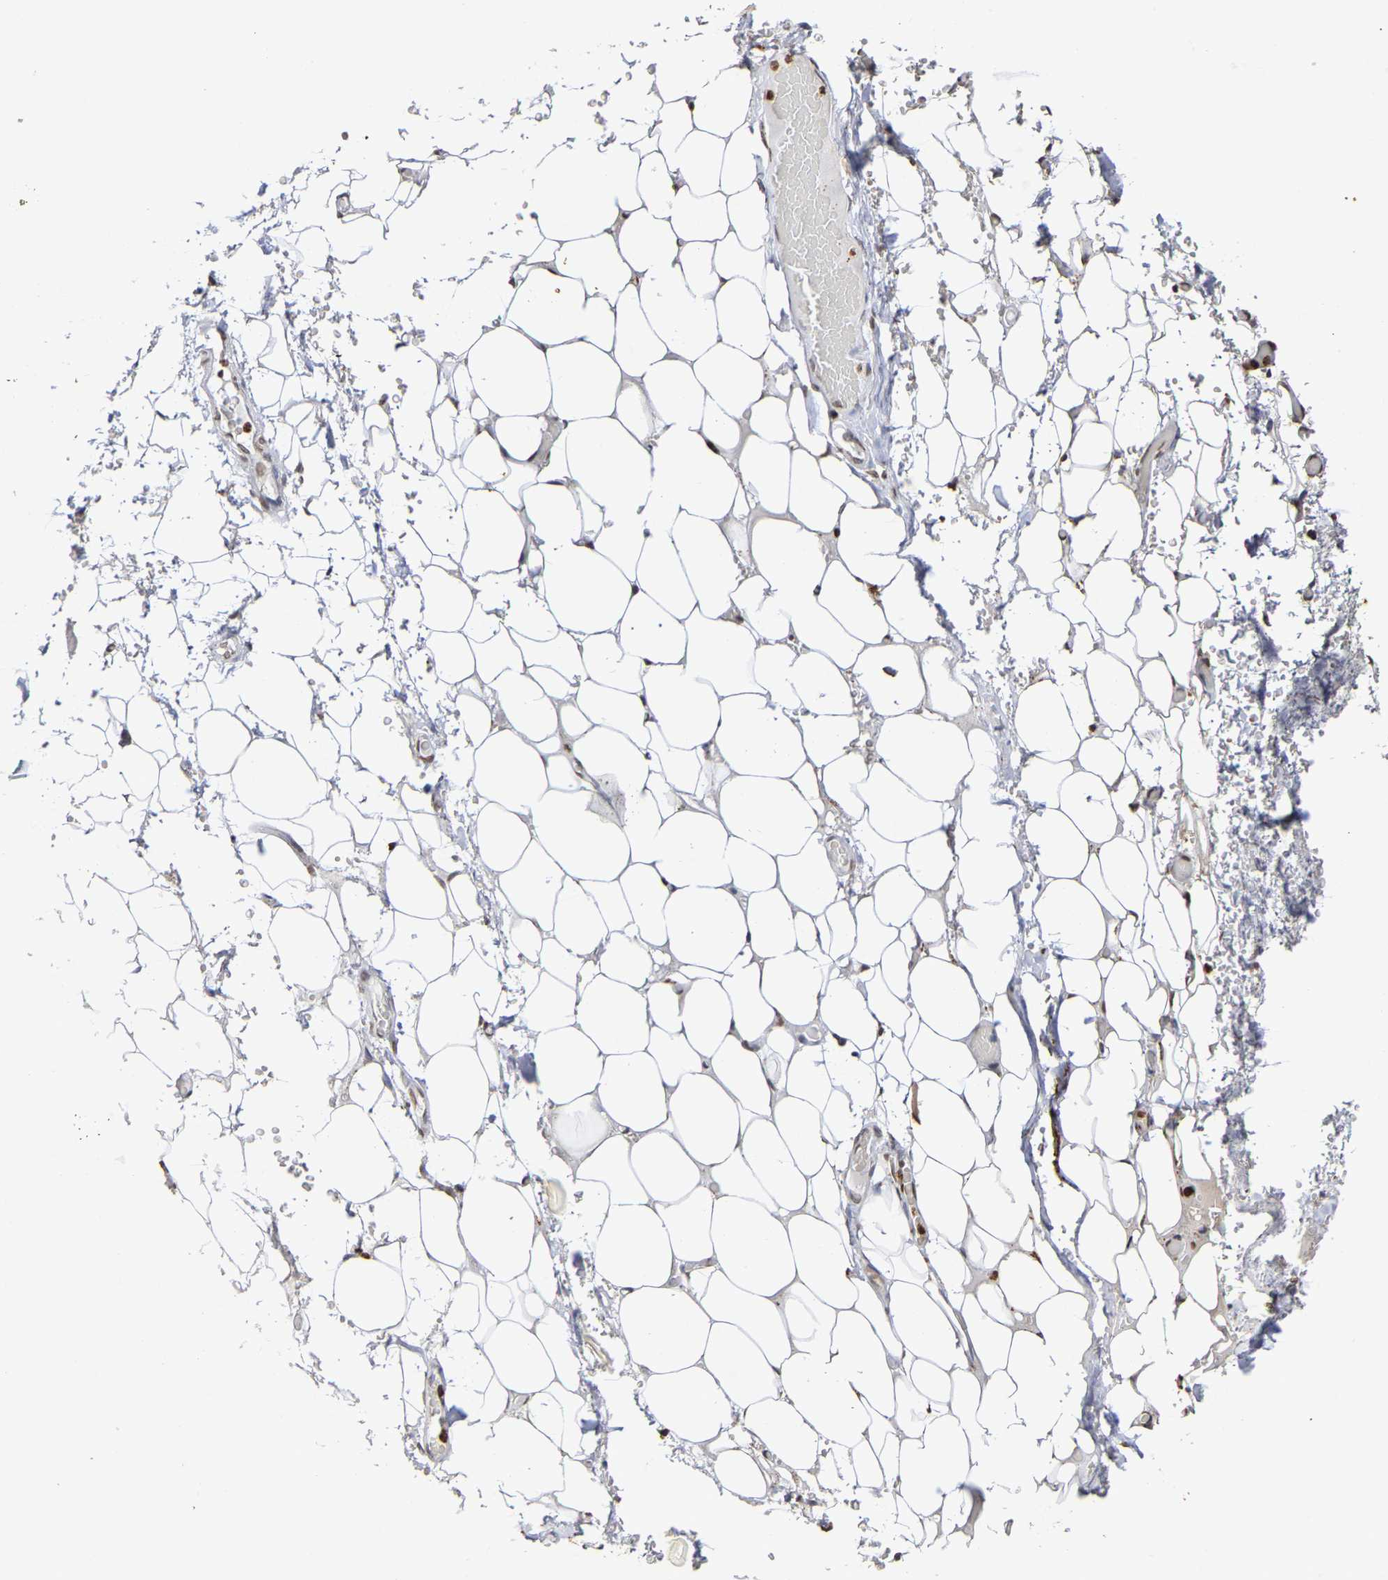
{"staining": {"intensity": "moderate", "quantity": "25%-75%", "location": "nuclear"}, "tissue": "adipose tissue", "cell_type": "Adipocytes", "image_type": "normal", "snomed": [{"axis": "morphology", "description": "Normal tissue, NOS"}, {"axis": "morphology", "description": "Adenocarcinoma, NOS"}, {"axis": "topography", "description": "Esophagus"}], "caption": "IHC photomicrograph of benign adipose tissue: human adipose tissue stained using immunohistochemistry (IHC) shows medium levels of moderate protein expression localized specifically in the nuclear of adipocytes, appearing as a nuclear brown color.", "gene": "ATF4", "patient": {"sex": "male", "age": 62}}